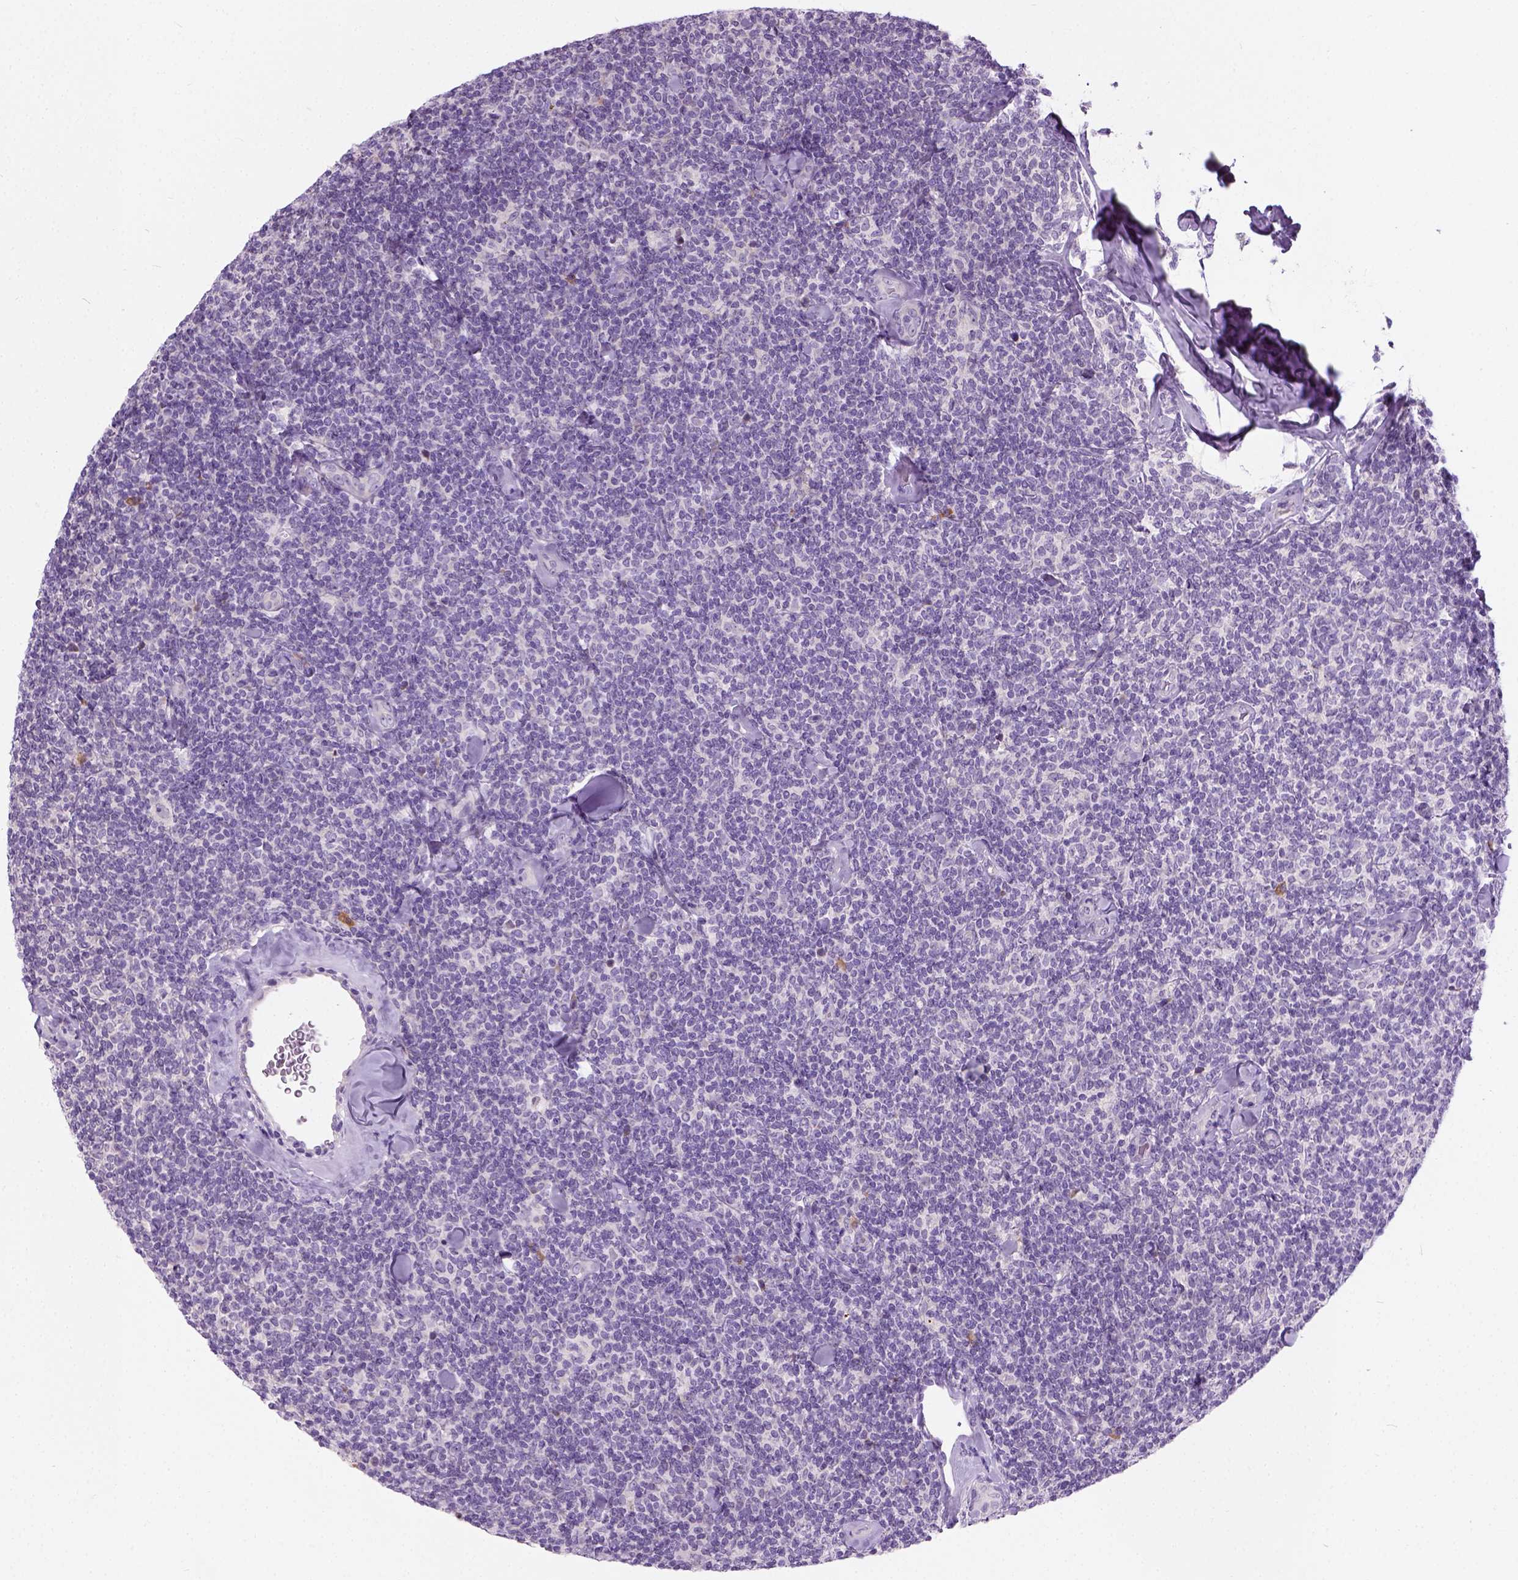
{"staining": {"intensity": "negative", "quantity": "none", "location": "none"}, "tissue": "lymphoma", "cell_type": "Tumor cells", "image_type": "cancer", "snomed": [{"axis": "morphology", "description": "Malignant lymphoma, non-Hodgkin's type, Low grade"}, {"axis": "topography", "description": "Lymph node"}], "caption": "Tumor cells show no significant positivity in malignant lymphoma, non-Hodgkin's type (low-grade). (DAB (3,3'-diaminobenzidine) IHC visualized using brightfield microscopy, high magnification).", "gene": "TRIM72", "patient": {"sex": "female", "age": 56}}